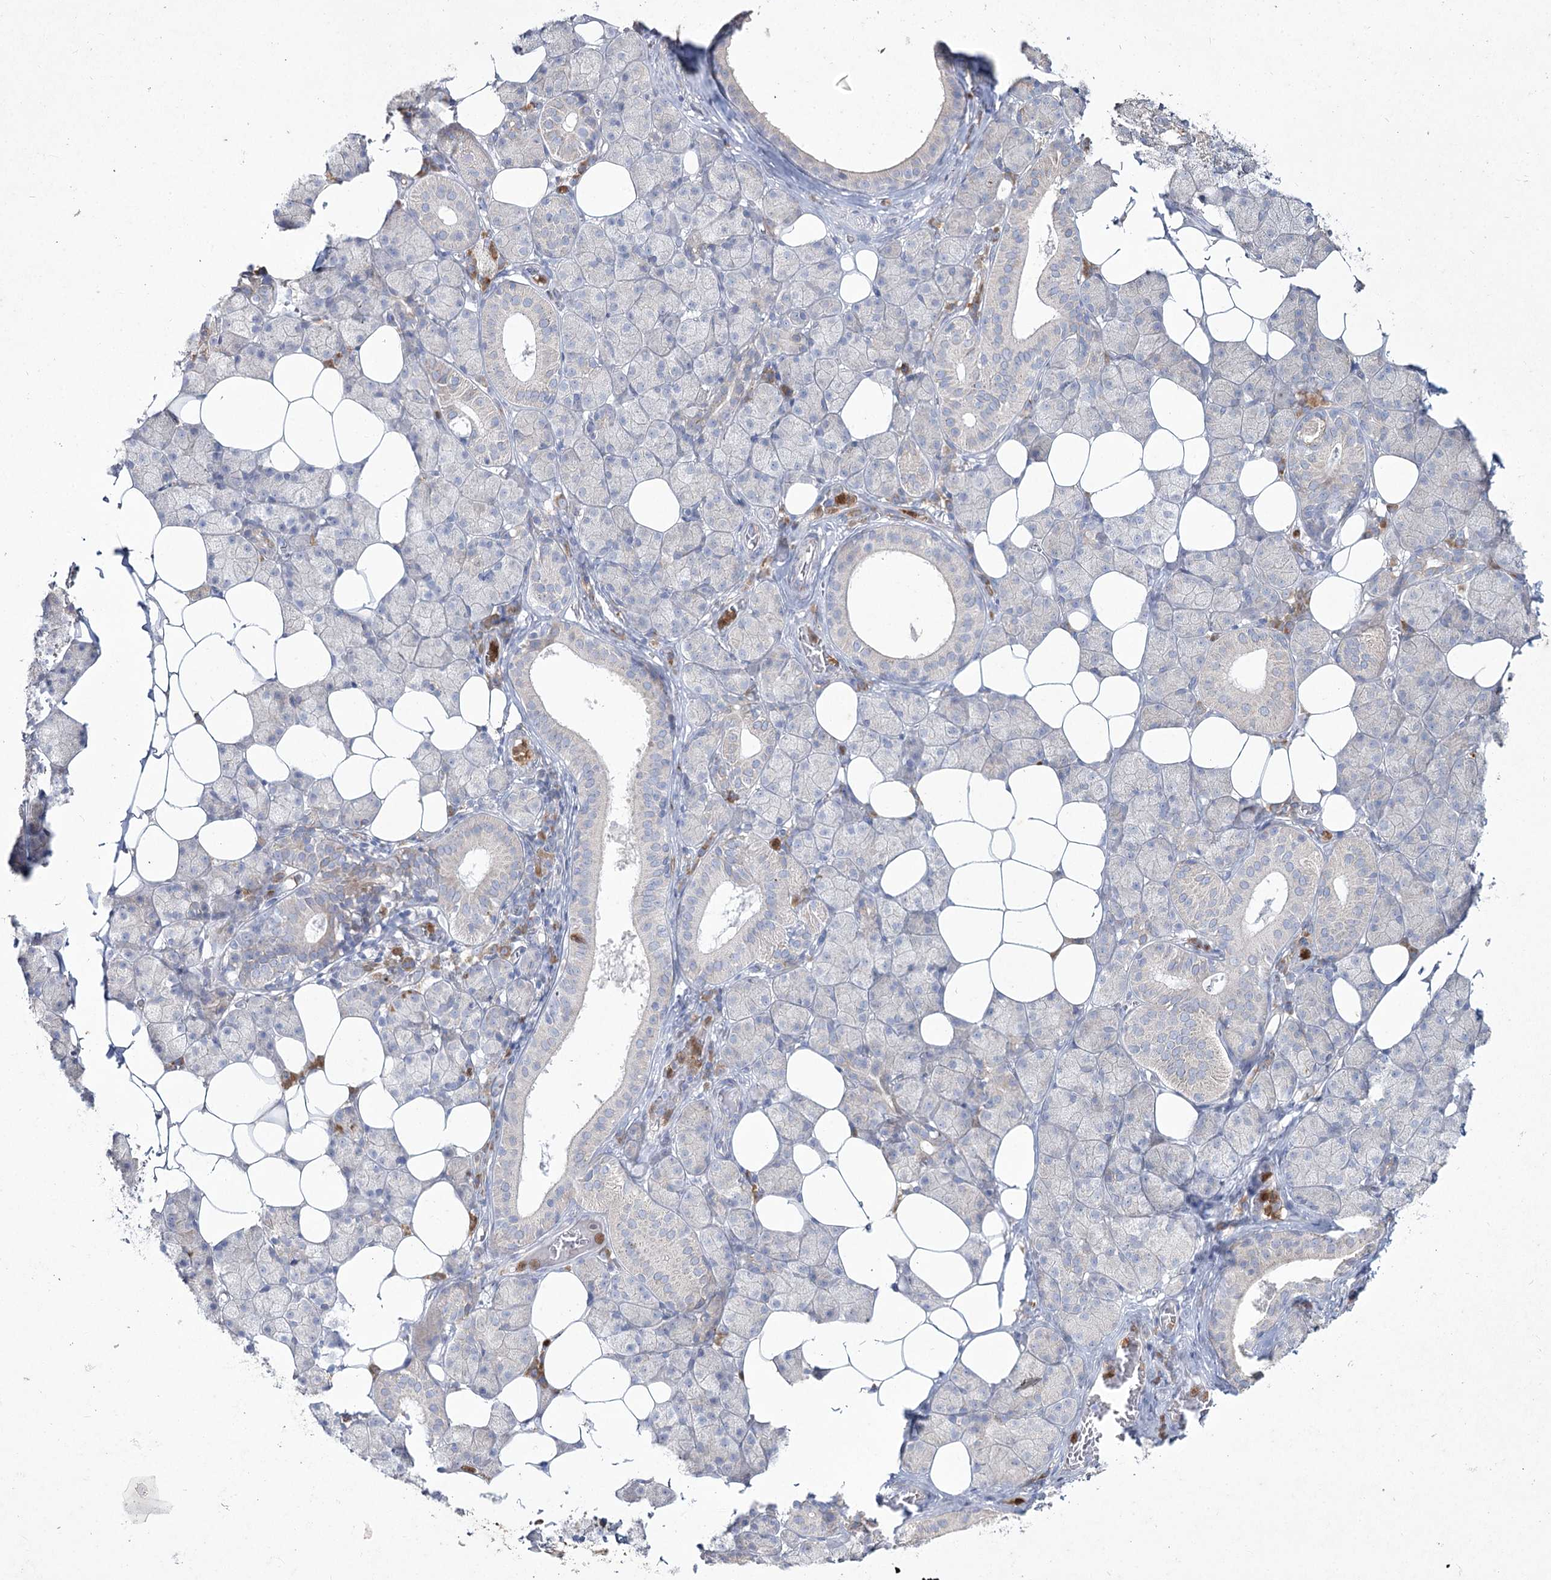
{"staining": {"intensity": "negative", "quantity": "none", "location": "none"}, "tissue": "salivary gland", "cell_type": "Glandular cells", "image_type": "normal", "snomed": [{"axis": "morphology", "description": "Normal tissue, NOS"}, {"axis": "topography", "description": "Salivary gland"}], "caption": "Histopathology image shows no protein positivity in glandular cells of normal salivary gland.", "gene": "NIPAL4", "patient": {"sex": "female", "age": 33}}